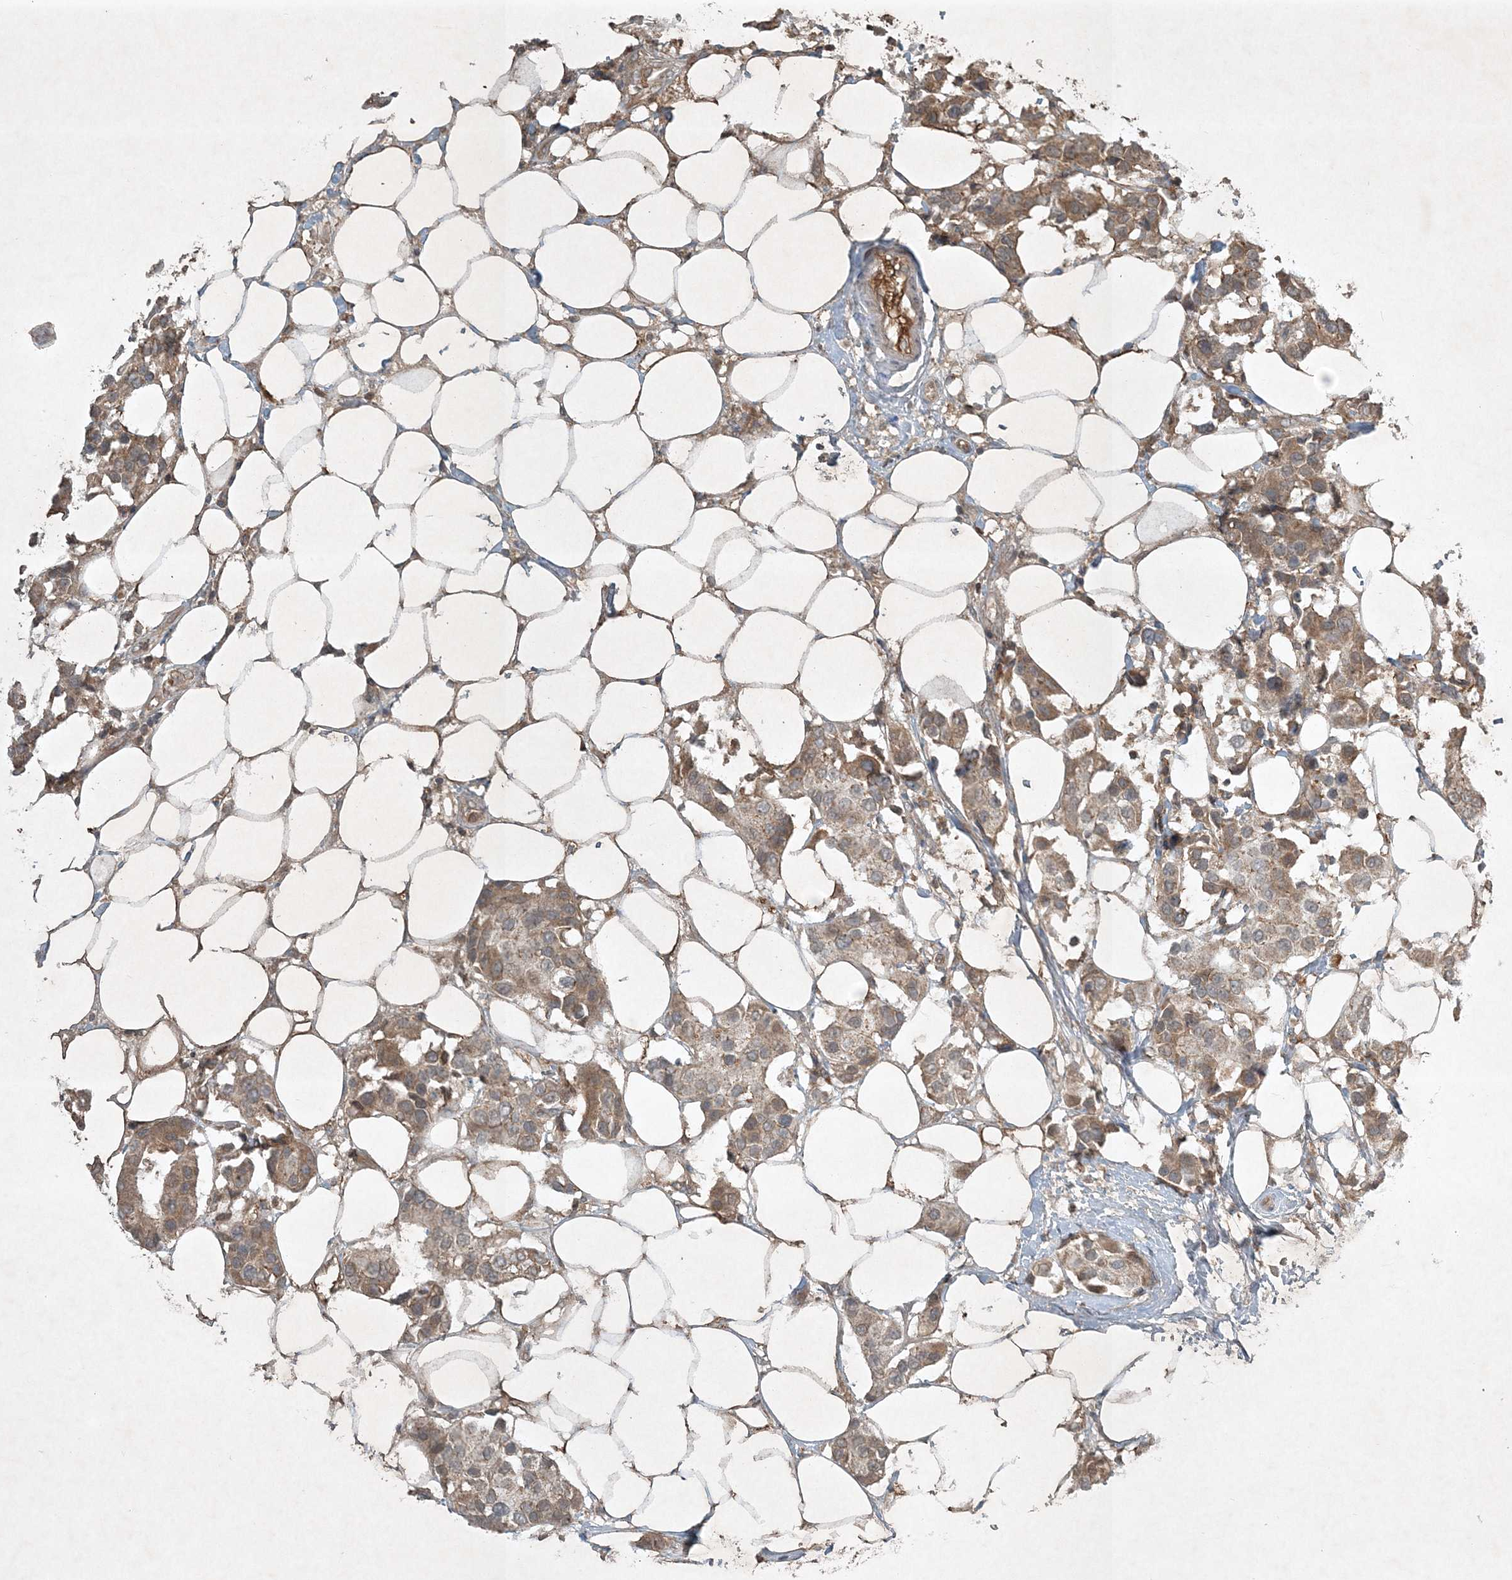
{"staining": {"intensity": "weak", "quantity": ">75%", "location": "cytoplasmic/membranous"}, "tissue": "breast cancer", "cell_type": "Tumor cells", "image_type": "cancer", "snomed": [{"axis": "morphology", "description": "Normal tissue, NOS"}, {"axis": "morphology", "description": "Duct carcinoma"}, {"axis": "topography", "description": "Breast"}], "caption": "Immunohistochemistry photomicrograph of neoplastic tissue: breast cancer stained using immunohistochemistry exhibits low levels of weak protein expression localized specifically in the cytoplasmic/membranous of tumor cells, appearing as a cytoplasmic/membranous brown color.", "gene": "TNFAIP6", "patient": {"sex": "female", "age": 39}}